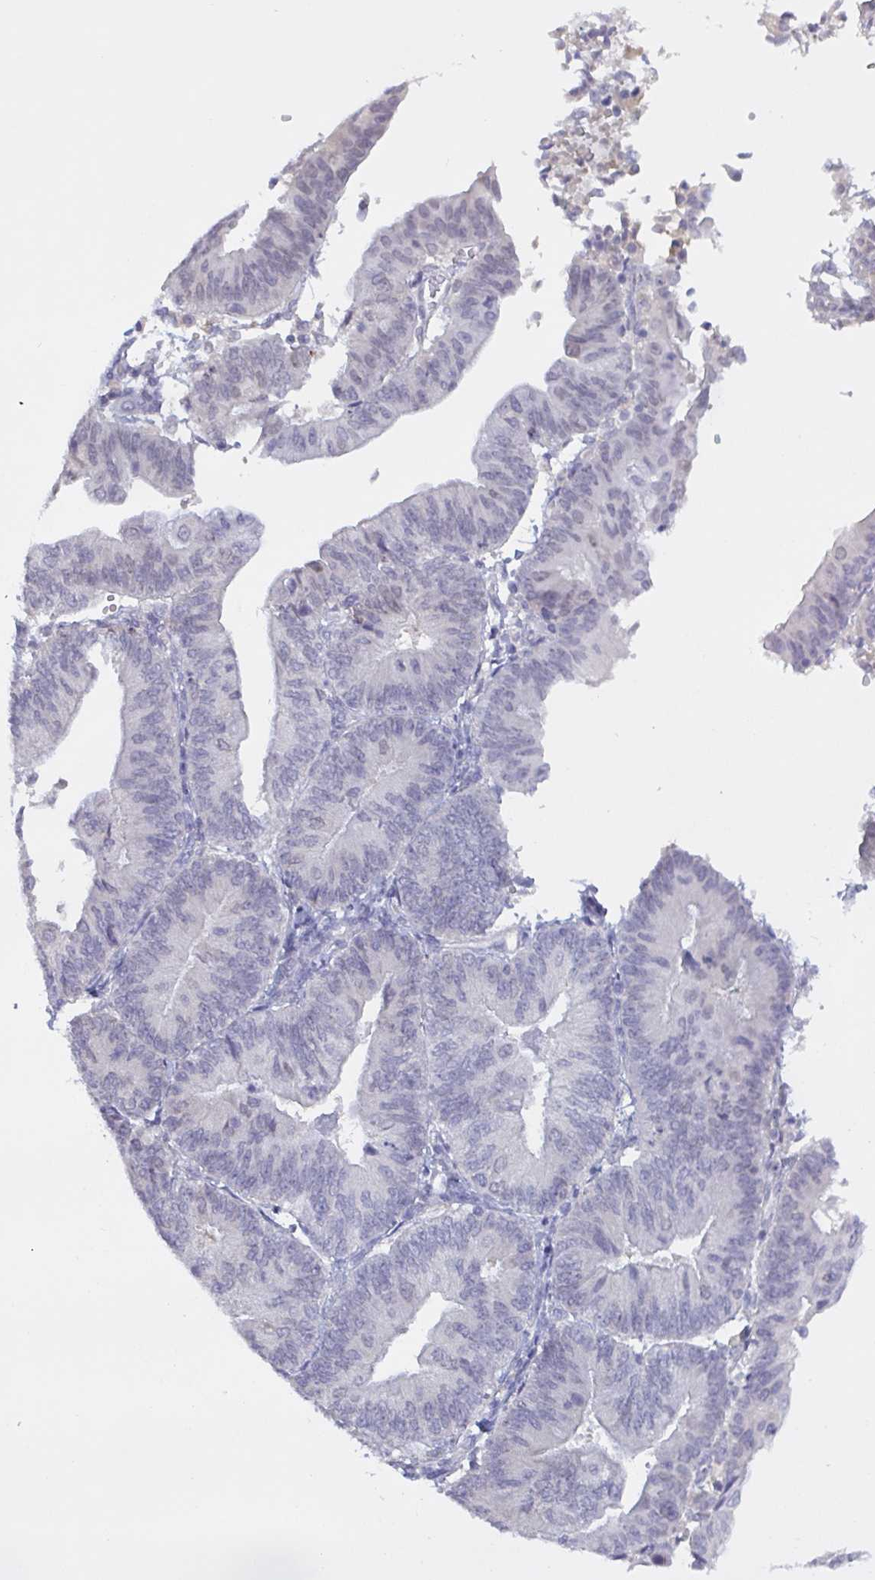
{"staining": {"intensity": "negative", "quantity": "none", "location": "none"}, "tissue": "endometrial cancer", "cell_type": "Tumor cells", "image_type": "cancer", "snomed": [{"axis": "morphology", "description": "Adenocarcinoma, NOS"}, {"axis": "topography", "description": "Endometrium"}], "caption": "The photomicrograph shows no staining of tumor cells in endometrial cancer. (Stains: DAB (3,3'-diaminobenzidine) immunohistochemistry (IHC) with hematoxylin counter stain, Microscopy: brightfield microscopy at high magnification).", "gene": "SERPINB13", "patient": {"sex": "female", "age": 65}}